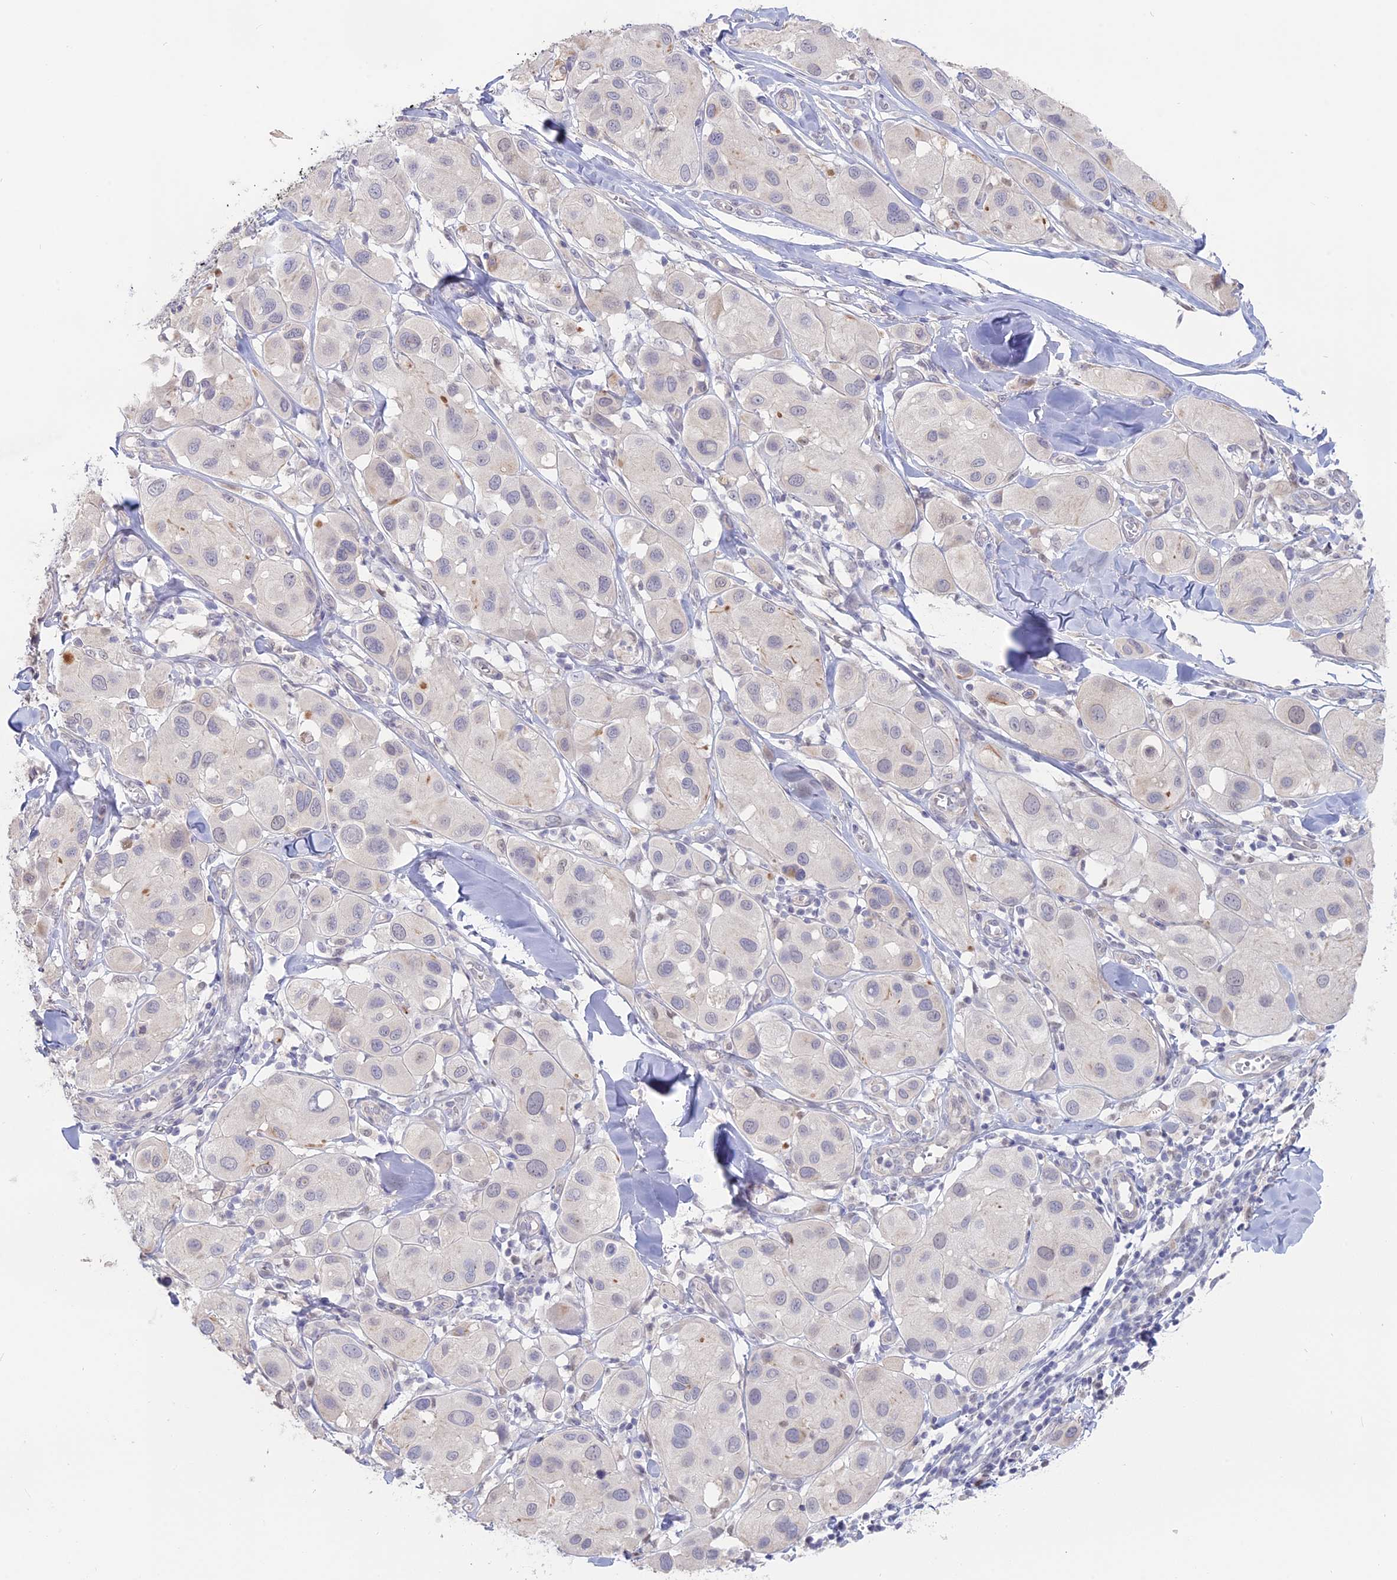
{"staining": {"intensity": "negative", "quantity": "none", "location": "none"}, "tissue": "melanoma", "cell_type": "Tumor cells", "image_type": "cancer", "snomed": [{"axis": "morphology", "description": "Malignant melanoma, Metastatic site"}, {"axis": "topography", "description": "Skin"}], "caption": "DAB immunohistochemical staining of human melanoma displays no significant positivity in tumor cells.", "gene": "MYO5B", "patient": {"sex": "male", "age": 41}}